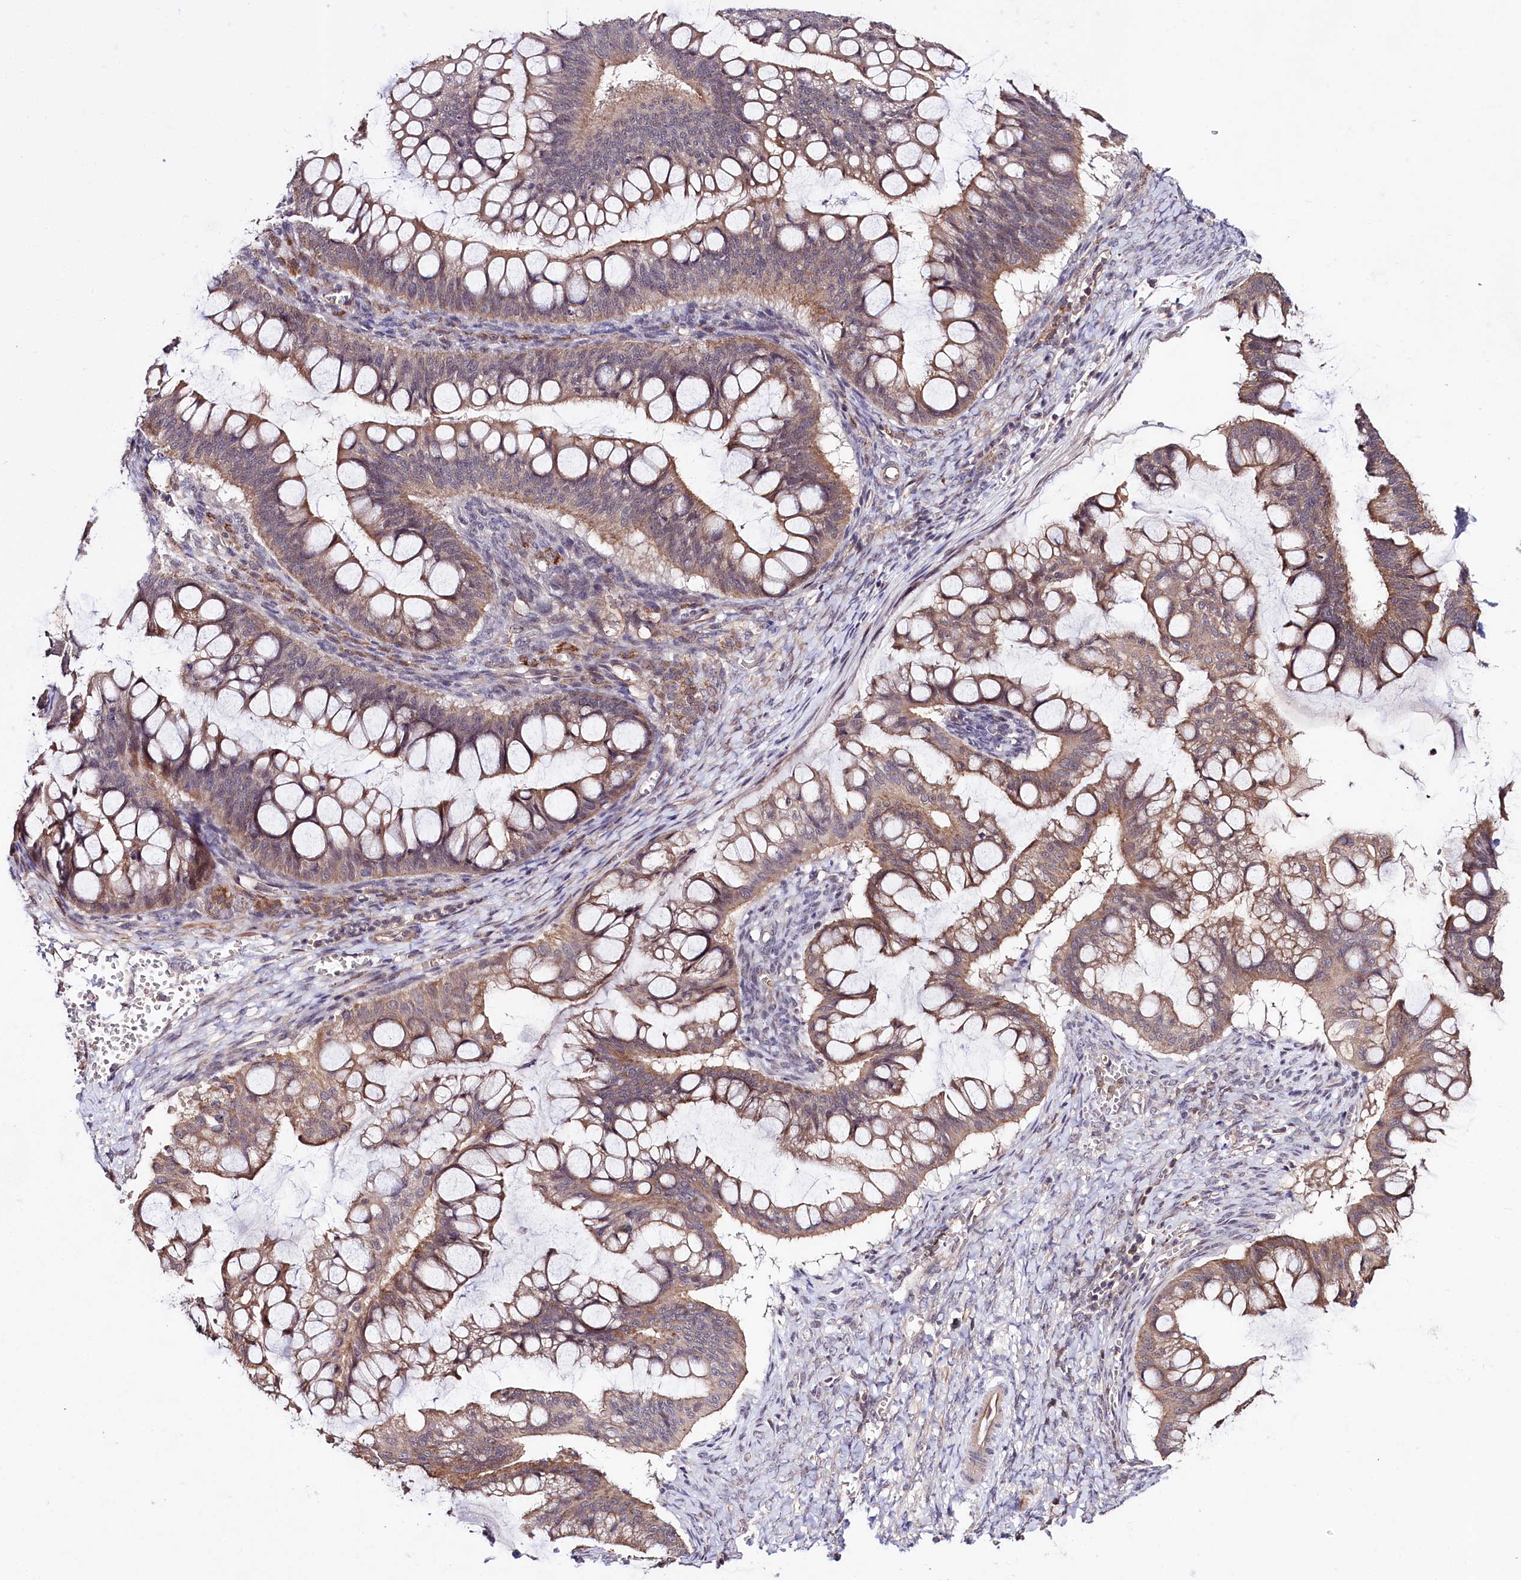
{"staining": {"intensity": "moderate", "quantity": ">75%", "location": "cytoplasmic/membranous"}, "tissue": "ovarian cancer", "cell_type": "Tumor cells", "image_type": "cancer", "snomed": [{"axis": "morphology", "description": "Cystadenocarcinoma, mucinous, NOS"}, {"axis": "topography", "description": "Ovary"}], "caption": "Immunohistochemical staining of ovarian mucinous cystadenocarcinoma demonstrates moderate cytoplasmic/membranous protein expression in about >75% of tumor cells.", "gene": "TAFAZZIN", "patient": {"sex": "female", "age": 73}}